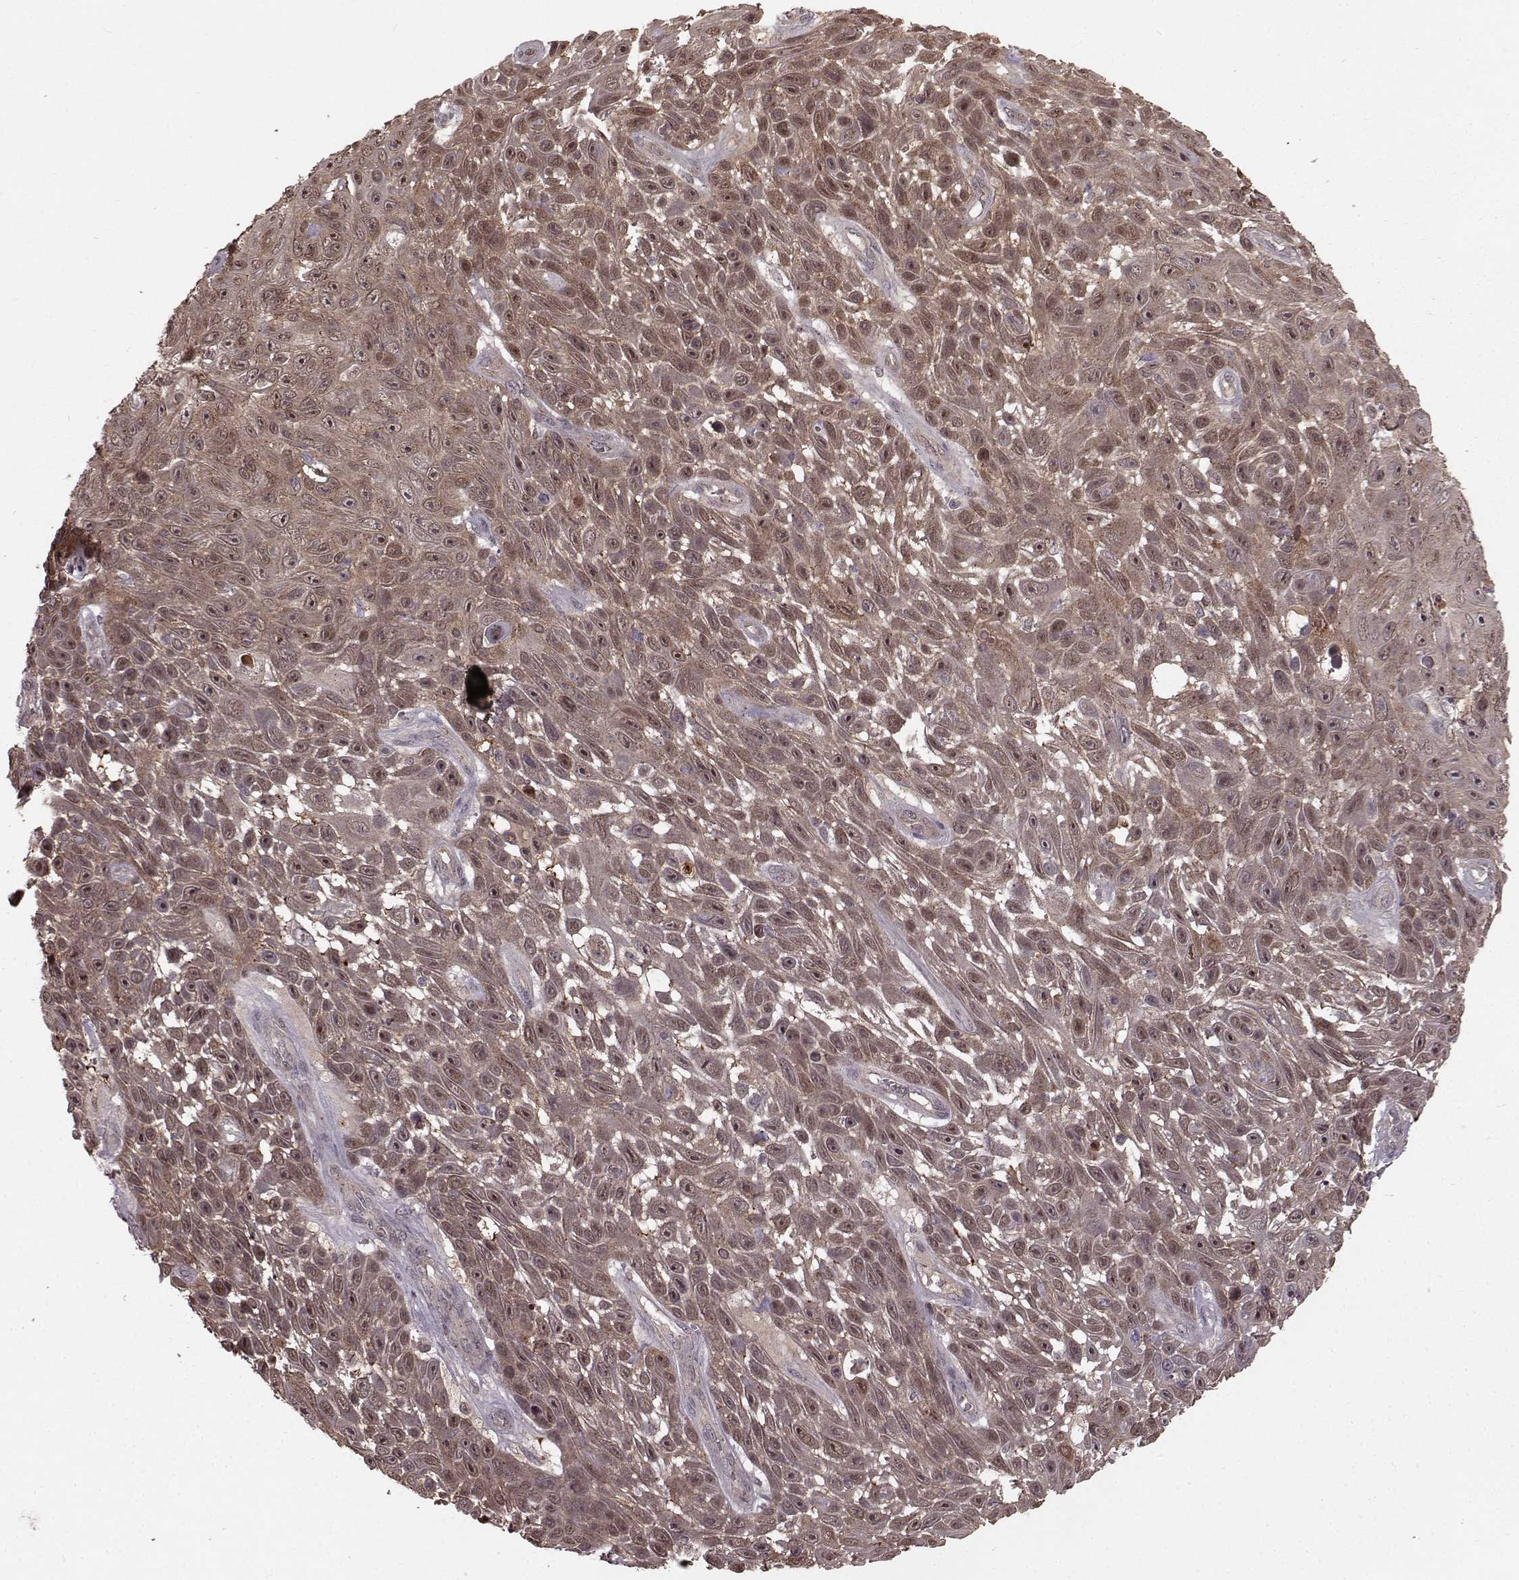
{"staining": {"intensity": "weak", "quantity": "25%-75%", "location": "cytoplasmic/membranous,nuclear"}, "tissue": "skin cancer", "cell_type": "Tumor cells", "image_type": "cancer", "snomed": [{"axis": "morphology", "description": "Squamous cell carcinoma, NOS"}, {"axis": "topography", "description": "Skin"}], "caption": "Immunohistochemistry (IHC) image of neoplastic tissue: skin squamous cell carcinoma stained using IHC demonstrates low levels of weak protein expression localized specifically in the cytoplasmic/membranous and nuclear of tumor cells, appearing as a cytoplasmic/membranous and nuclear brown color.", "gene": "GSS", "patient": {"sex": "male", "age": 82}}